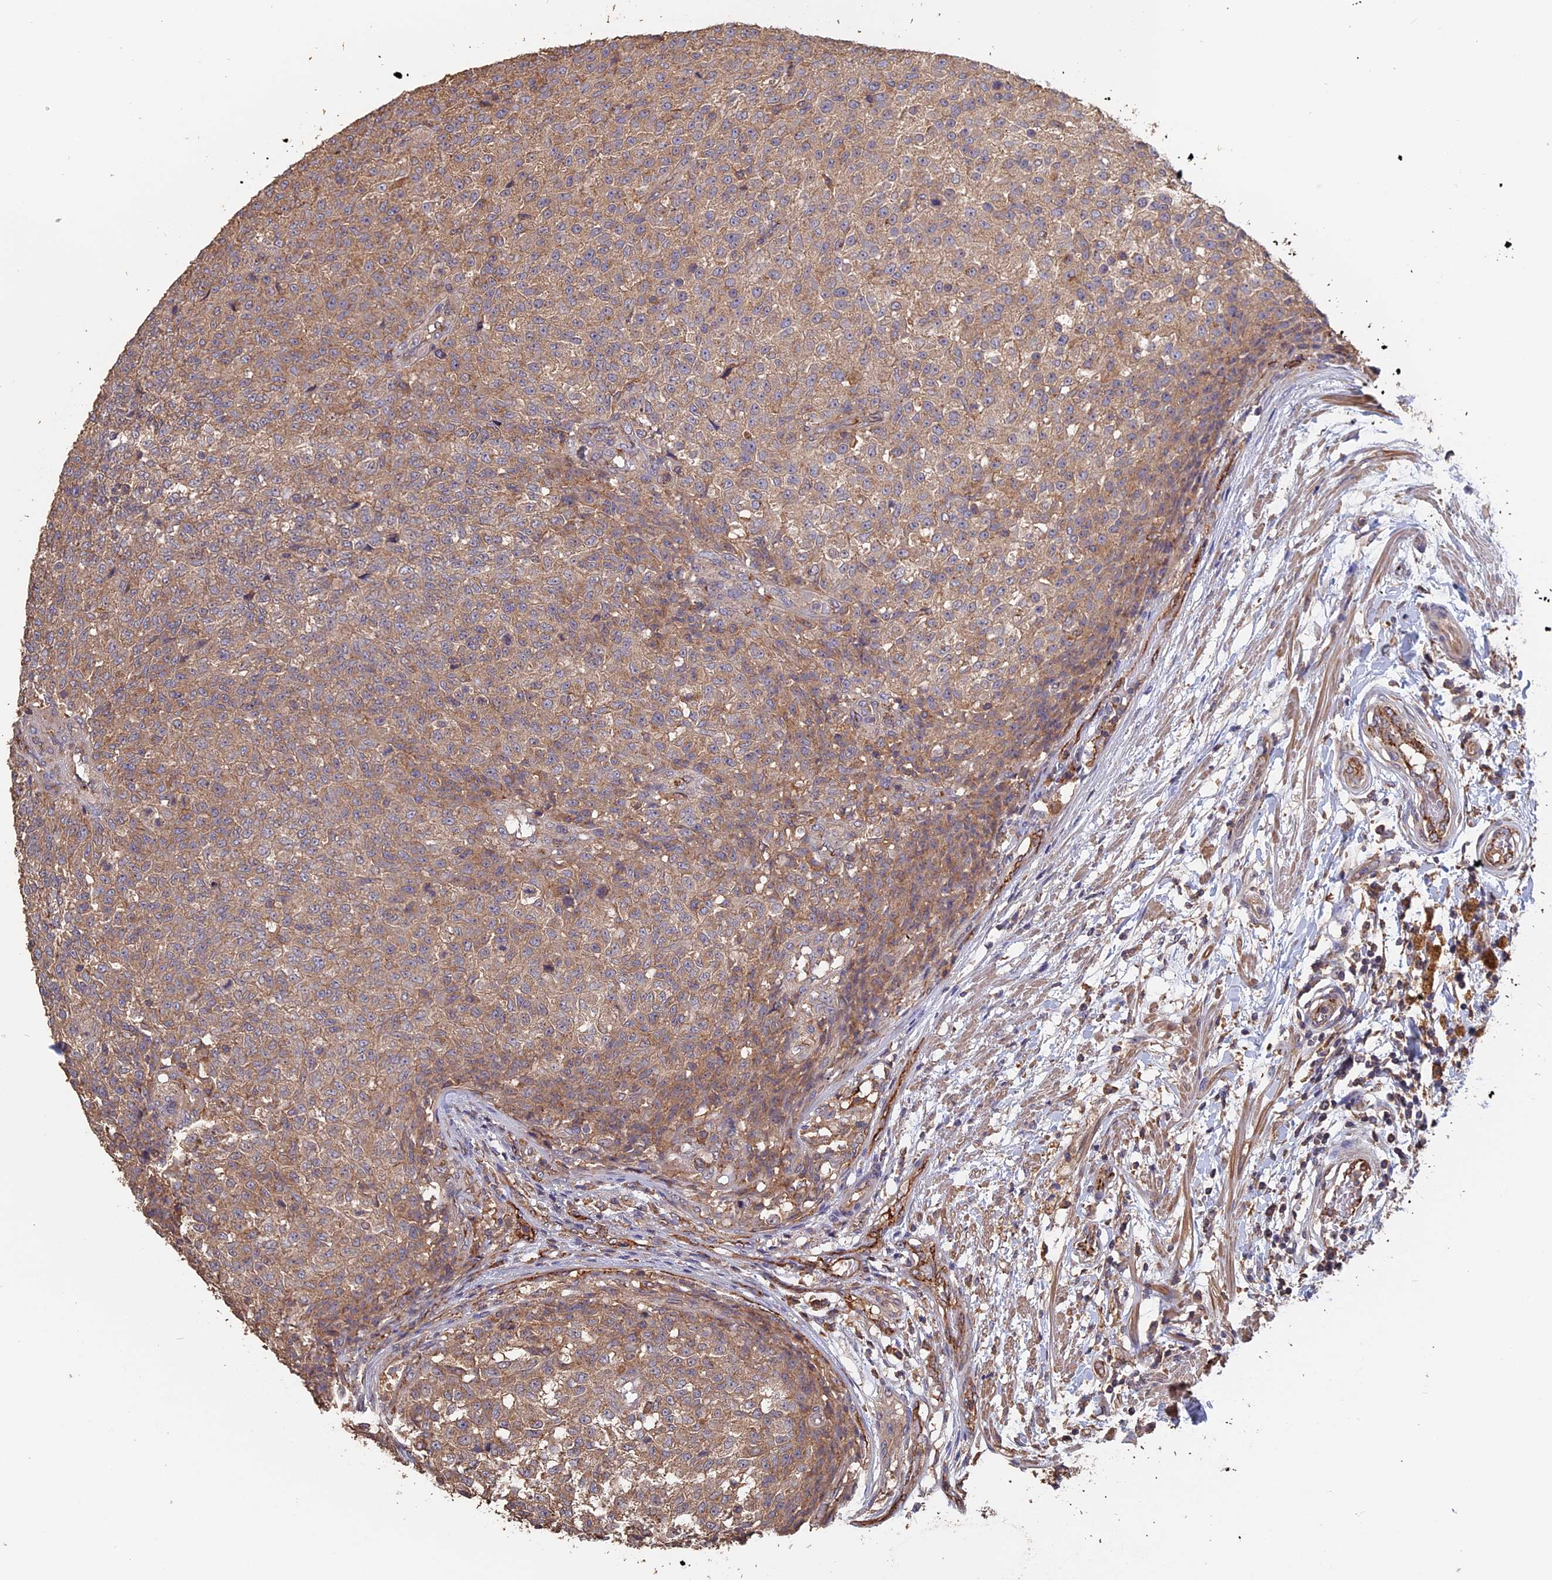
{"staining": {"intensity": "weak", "quantity": ">75%", "location": "cytoplasmic/membranous"}, "tissue": "testis cancer", "cell_type": "Tumor cells", "image_type": "cancer", "snomed": [{"axis": "morphology", "description": "Seminoma, NOS"}, {"axis": "topography", "description": "Testis"}], "caption": "A brown stain shows weak cytoplasmic/membranous staining of a protein in testis cancer (seminoma) tumor cells.", "gene": "PIGQ", "patient": {"sex": "male", "age": 59}}